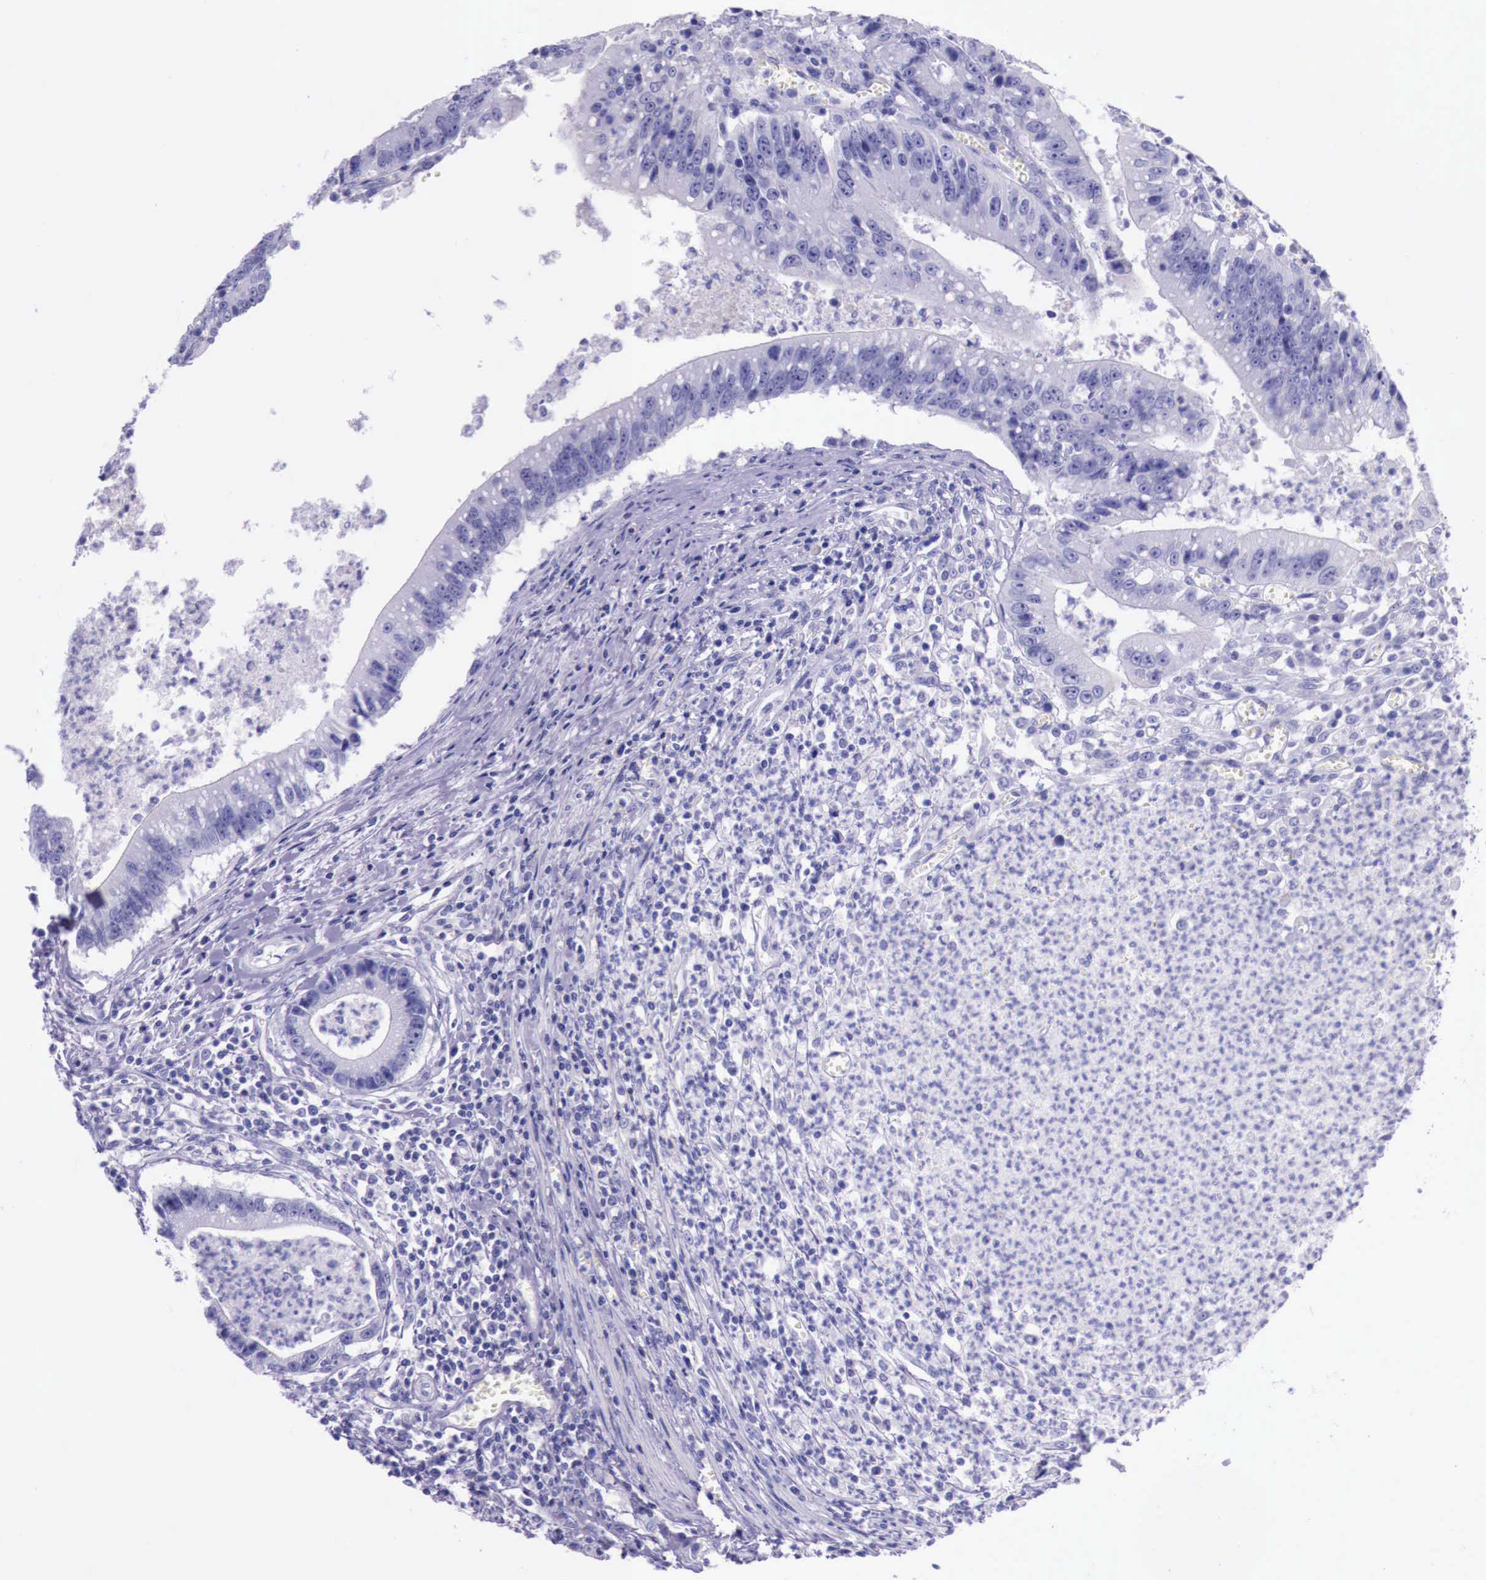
{"staining": {"intensity": "negative", "quantity": "none", "location": "none"}, "tissue": "colorectal cancer", "cell_type": "Tumor cells", "image_type": "cancer", "snomed": [{"axis": "morphology", "description": "Adenocarcinoma, NOS"}, {"axis": "topography", "description": "Rectum"}], "caption": "The IHC histopathology image has no significant expression in tumor cells of adenocarcinoma (colorectal) tissue.", "gene": "ESR1", "patient": {"sex": "female", "age": 81}}